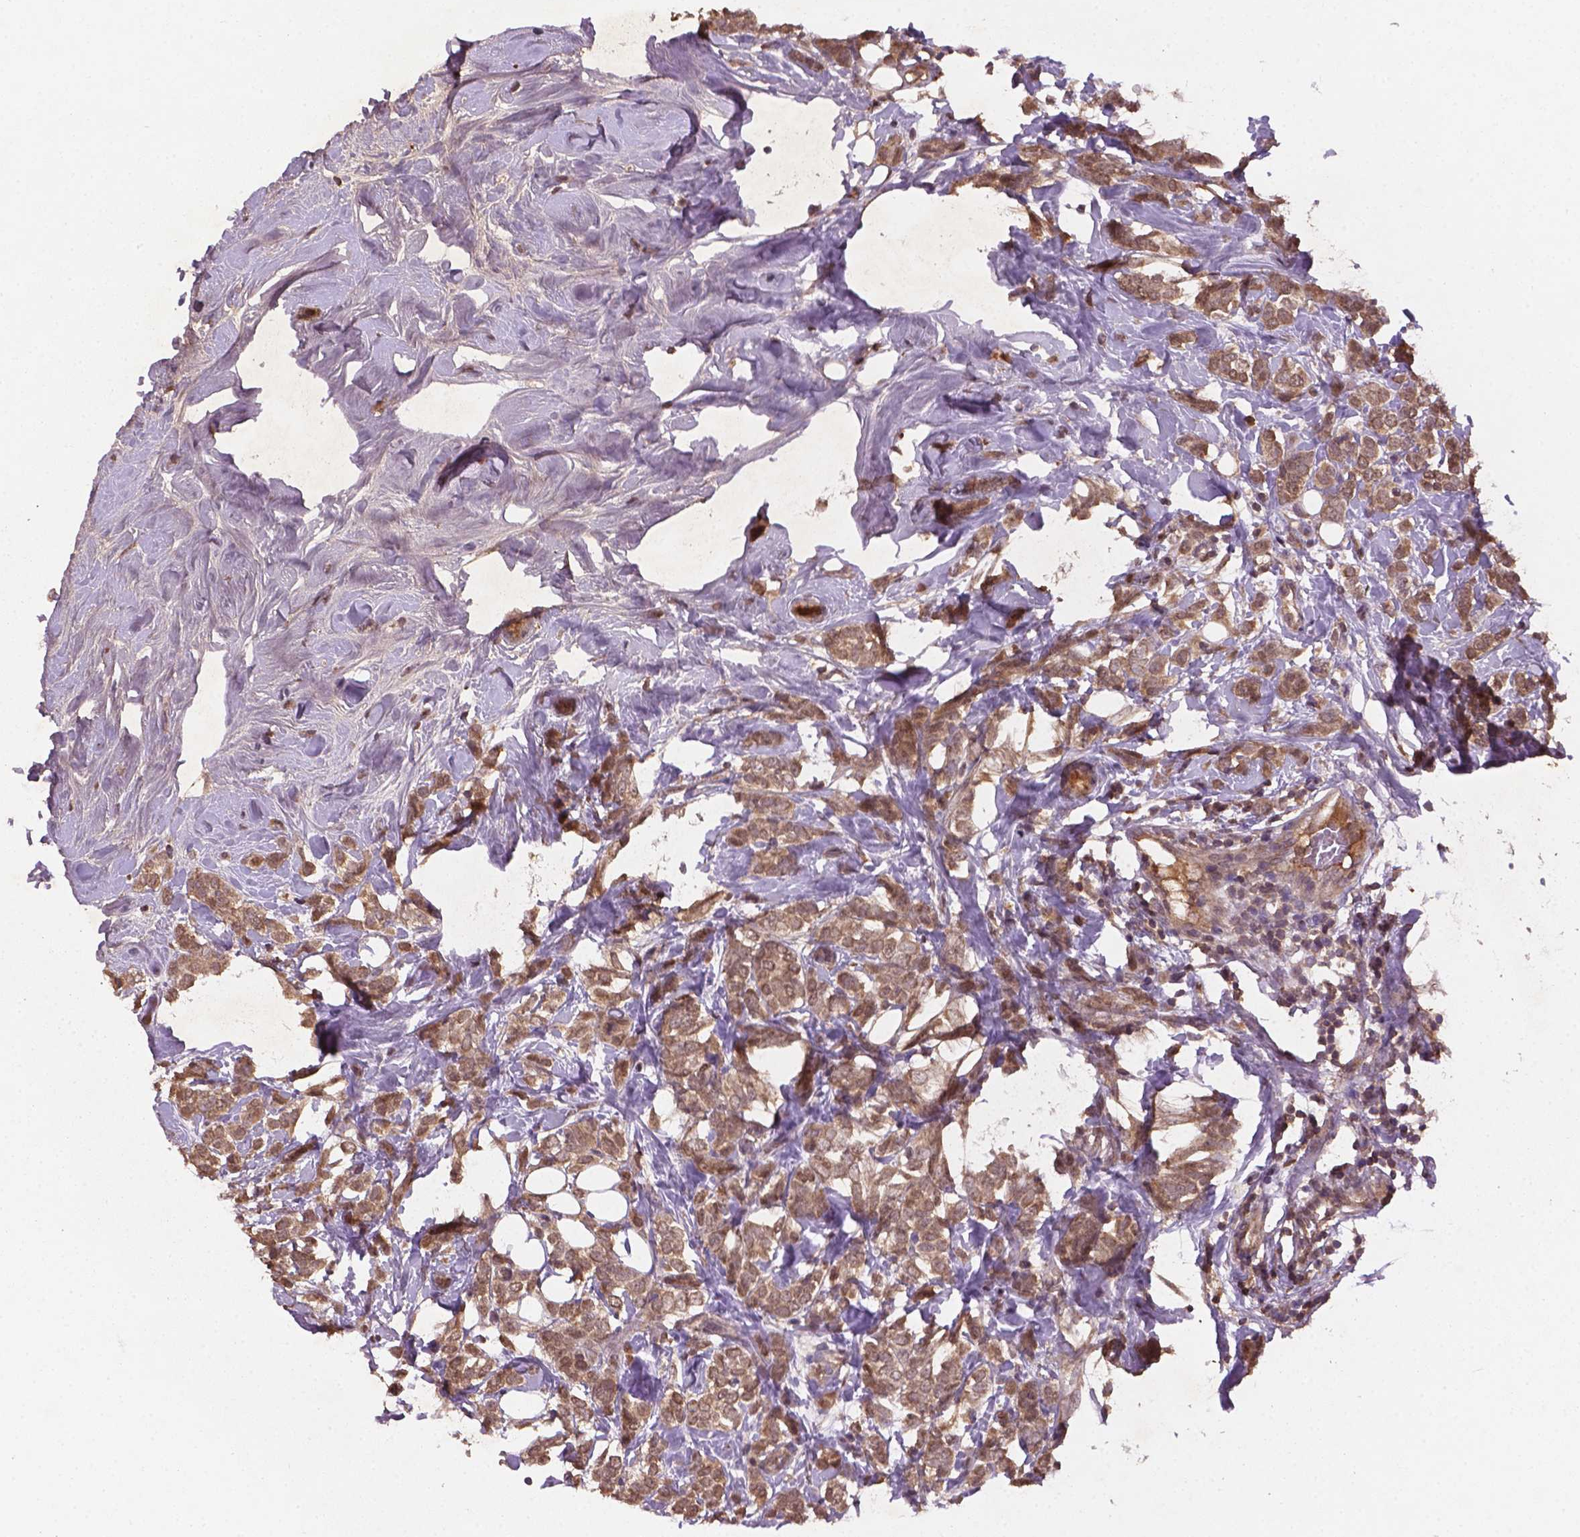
{"staining": {"intensity": "moderate", "quantity": ">75%", "location": "cytoplasmic/membranous,nuclear"}, "tissue": "breast cancer", "cell_type": "Tumor cells", "image_type": "cancer", "snomed": [{"axis": "morphology", "description": "Lobular carcinoma"}, {"axis": "topography", "description": "Breast"}], "caption": "Moderate cytoplasmic/membranous and nuclear staining for a protein is identified in about >75% of tumor cells of breast cancer using immunohistochemistry (IHC).", "gene": "NIPAL2", "patient": {"sex": "female", "age": 49}}